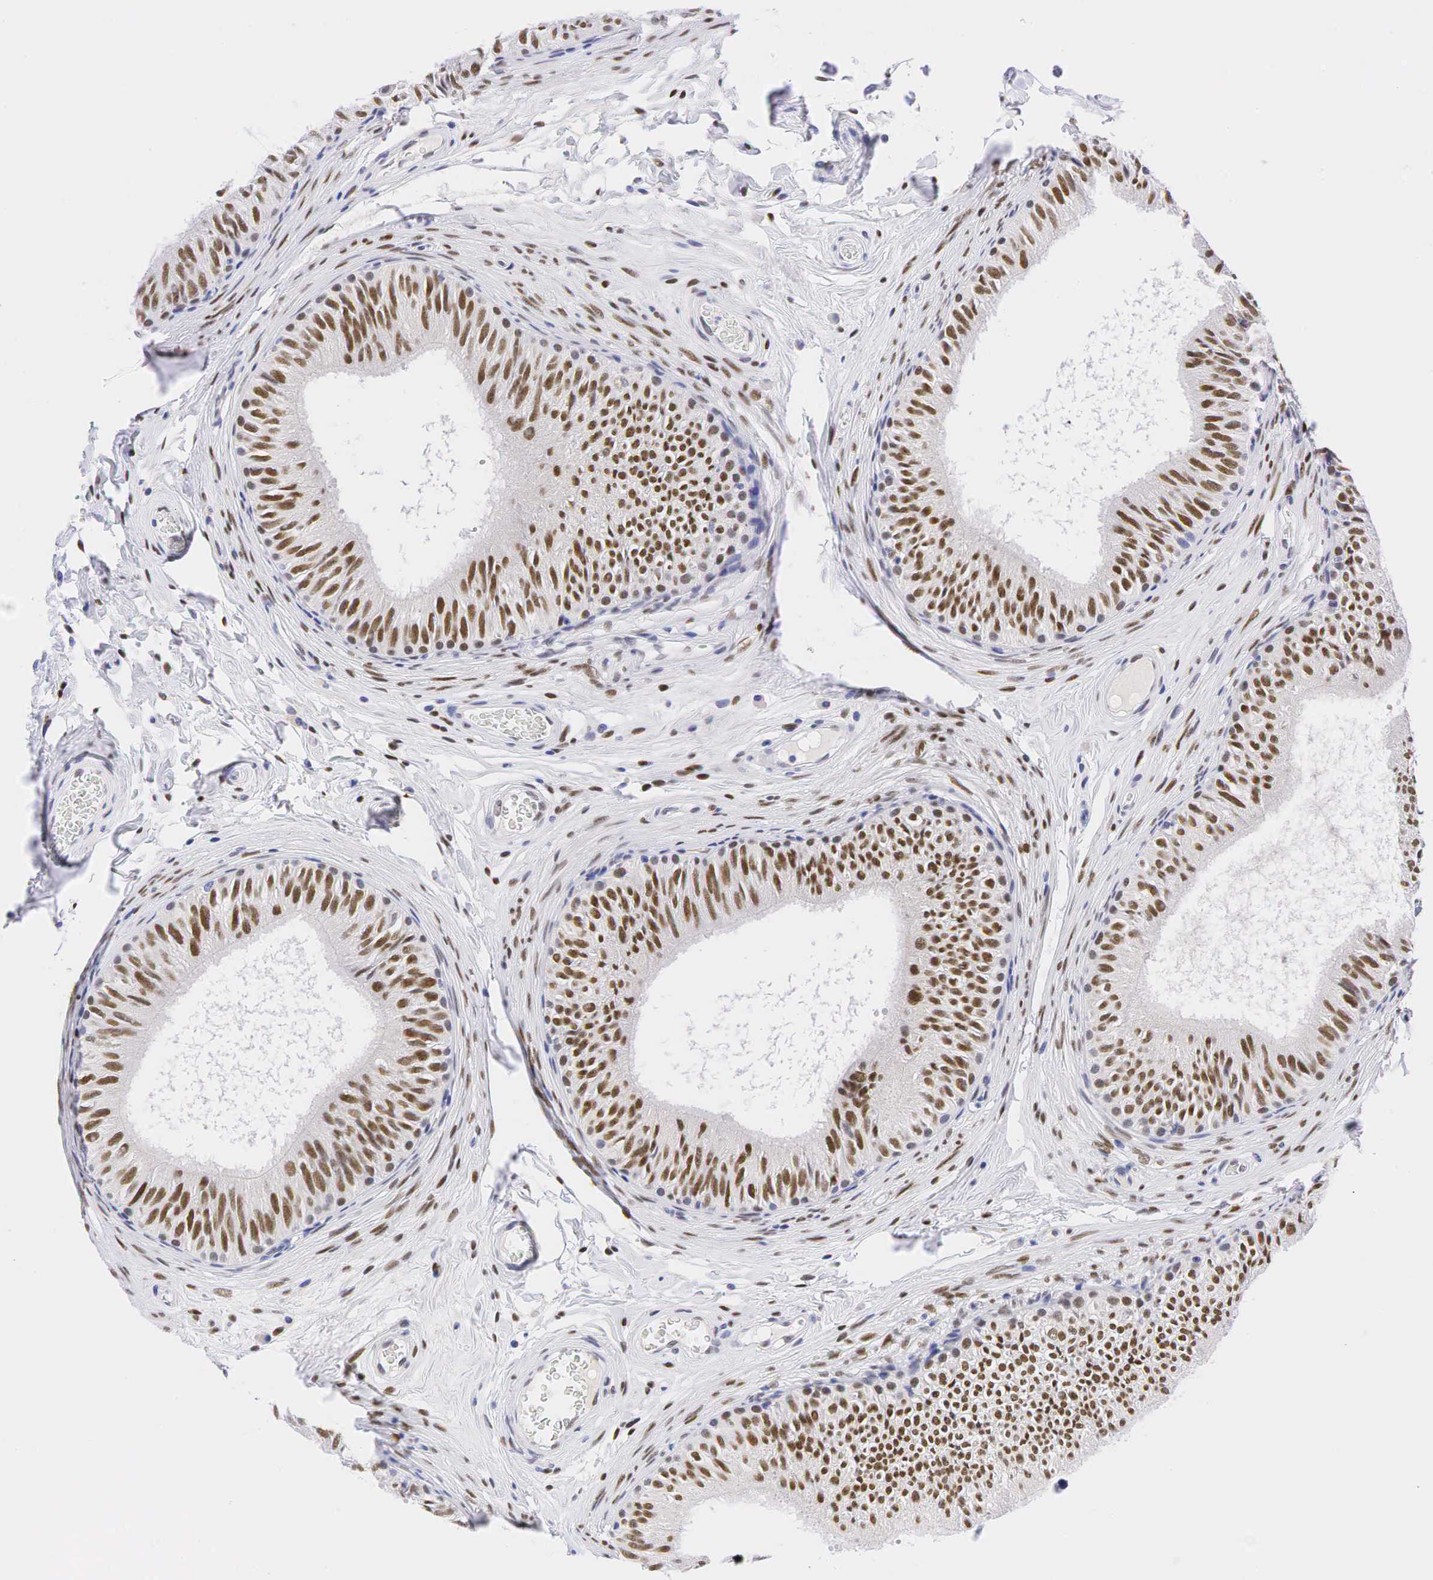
{"staining": {"intensity": "strong", "quantity": ">75%", "location": "nuclear"}, "tissue": "epididymis", "cell_type": "Glandular cells", "image_type": "normal", "snomed": [{"axis": "morphology", "description": "Normal tissue, NOS"}, {"axis": "topography", "description": "Epididymis"}], "caption": "This image reveals normal epididymis stained with immunohistochemistry (IHC) to label a protein in brown. The nuclear of glandular cells show strong positivity for the protein. Nuclei are counter-stained blue.", "gene": "AR", "patient": {"sex": "male", "age": 37}}